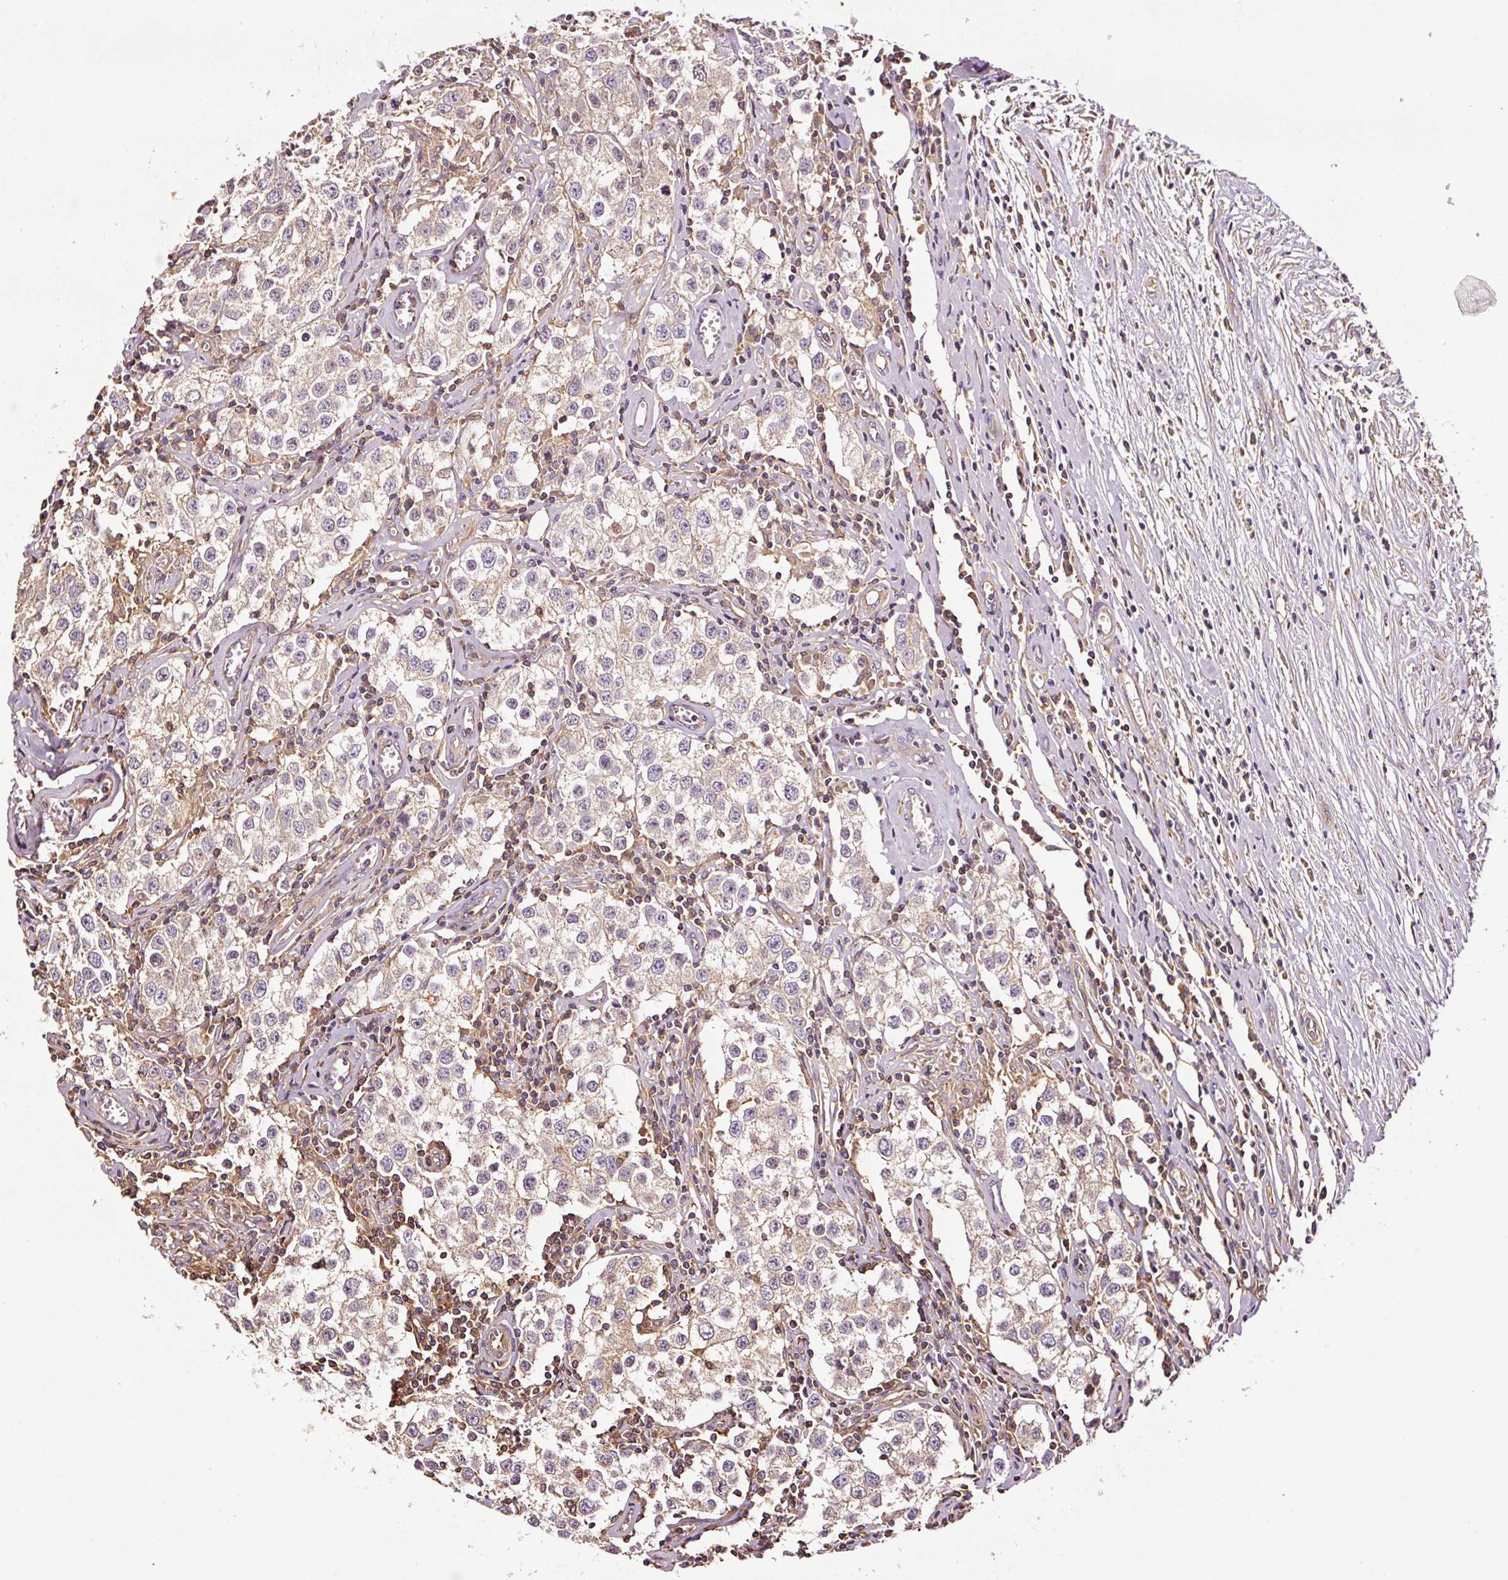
{"staining": {"intensity": "weak", "quantity": "<25%", "location": "cytoplasmic/membranous"}, "tissue": "testis cancer", "cell_type": "Tumor cells", "image_type": "cancer", "snomed": [{"axis": "morphology", "description": "Seminoma, NOS"}, {"axis": "morphology", "description": "Carcinoma, Embryonal, NOS"}, {"axis": "topography", "description": "Testis"}], "caption": "A photomicrograph of human embryonal carcinoma (testis) is negative for staining in tumor cells. The staining is performed using DAB brown chromogen with nuclei counter-stained in using hematoxylin.", "gene": "METAP1", "patient": {"sex": "male", "age": 43}}